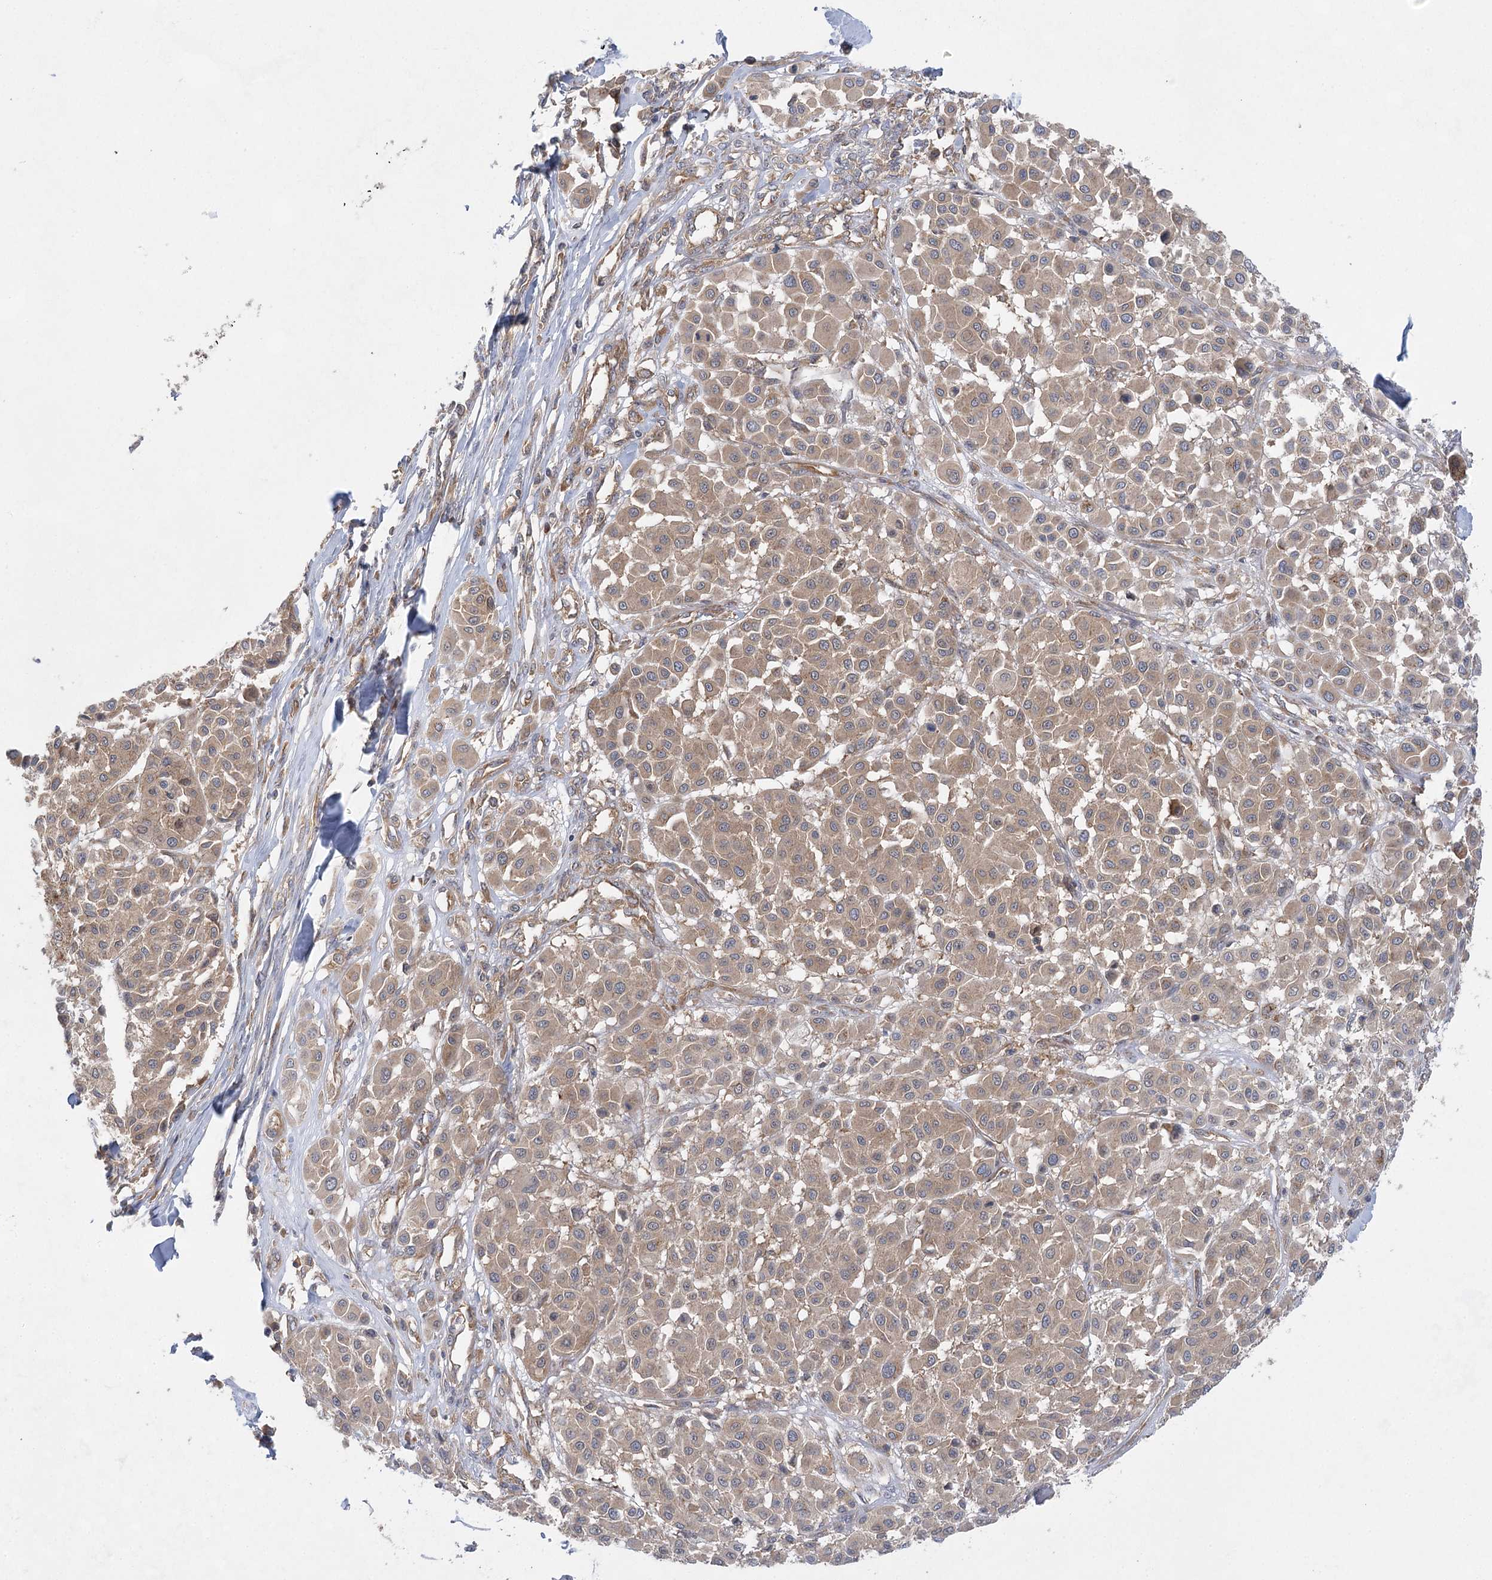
{"staining": {"intensity": "weak", "quantity": ">75%", "location": "cytoplasmic/membranous"}, "tissue": "melanoma", "cell_type": "Tumor cells", "image_type": "cancer", "snomed": [{"axis": "morphology", "description": "Malignant melanoma, Metastatic site"}, {"axis": "topography", "description": "Soft tissue"}], "caption": "Melanoma stained with a protein marker displays weak staining in tumor cells.", "gene": "EIF3A", "patient": {"sex": "male", "age": 41}}